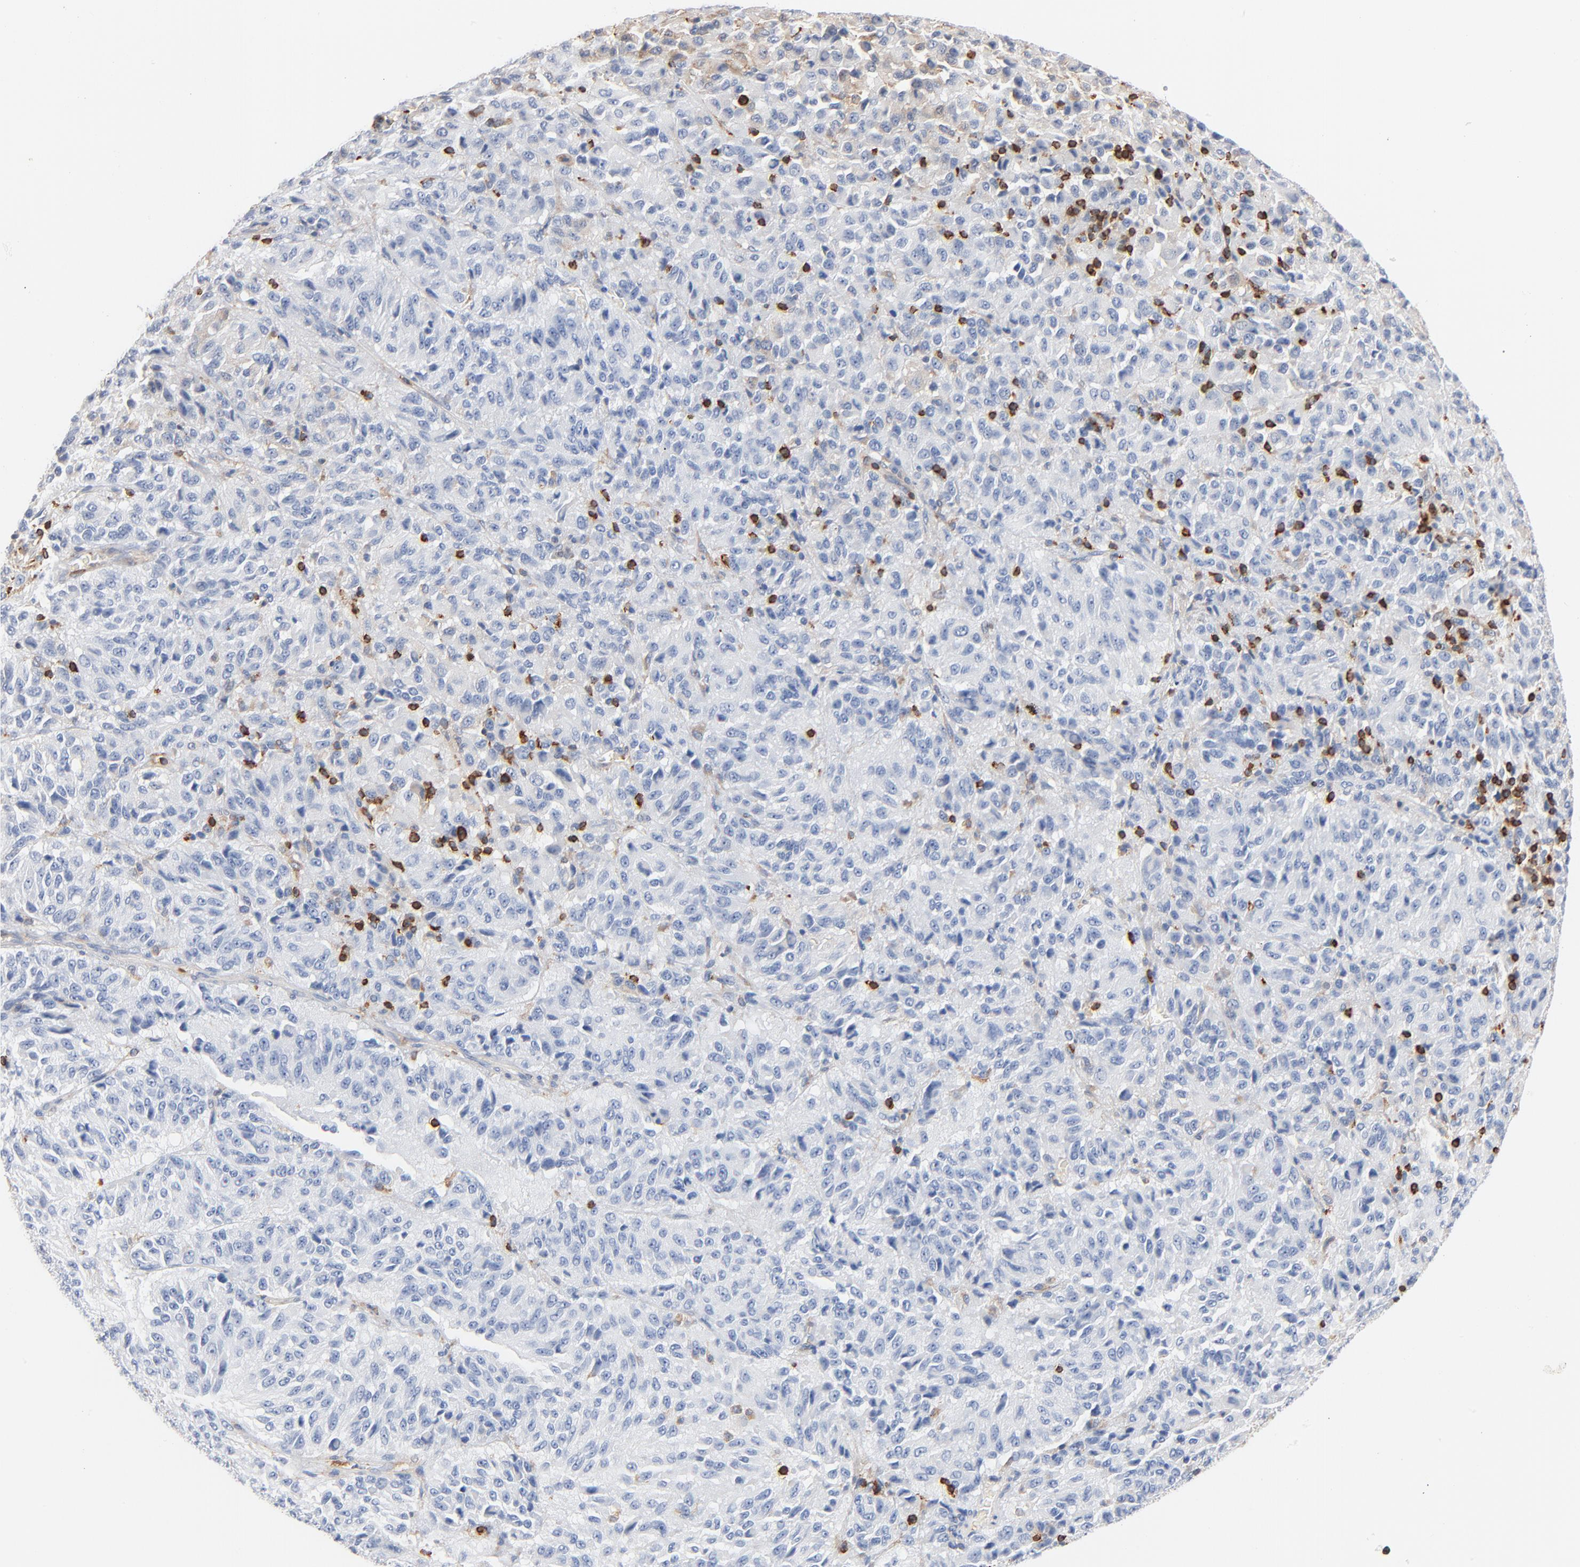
{"staining": {"intensity": "negative", "quantity": "none", "location": "none"}, "tissue": "melanoma", "cell_type": "Tumor cells", "image_type": "cancer", "snomed": [{"axis": "morphology", "description": "Malignant melanoma, Metastatic site"}, {"axis": "topography", "description": "Lung"}], "caption": "A high-resolution image shows immunohistochemistry staining of melanoma, which reveals no significant expression in tumor cells.", "gene": "SH3KBP1", "patient": {"sex": "male", "age": 64}}